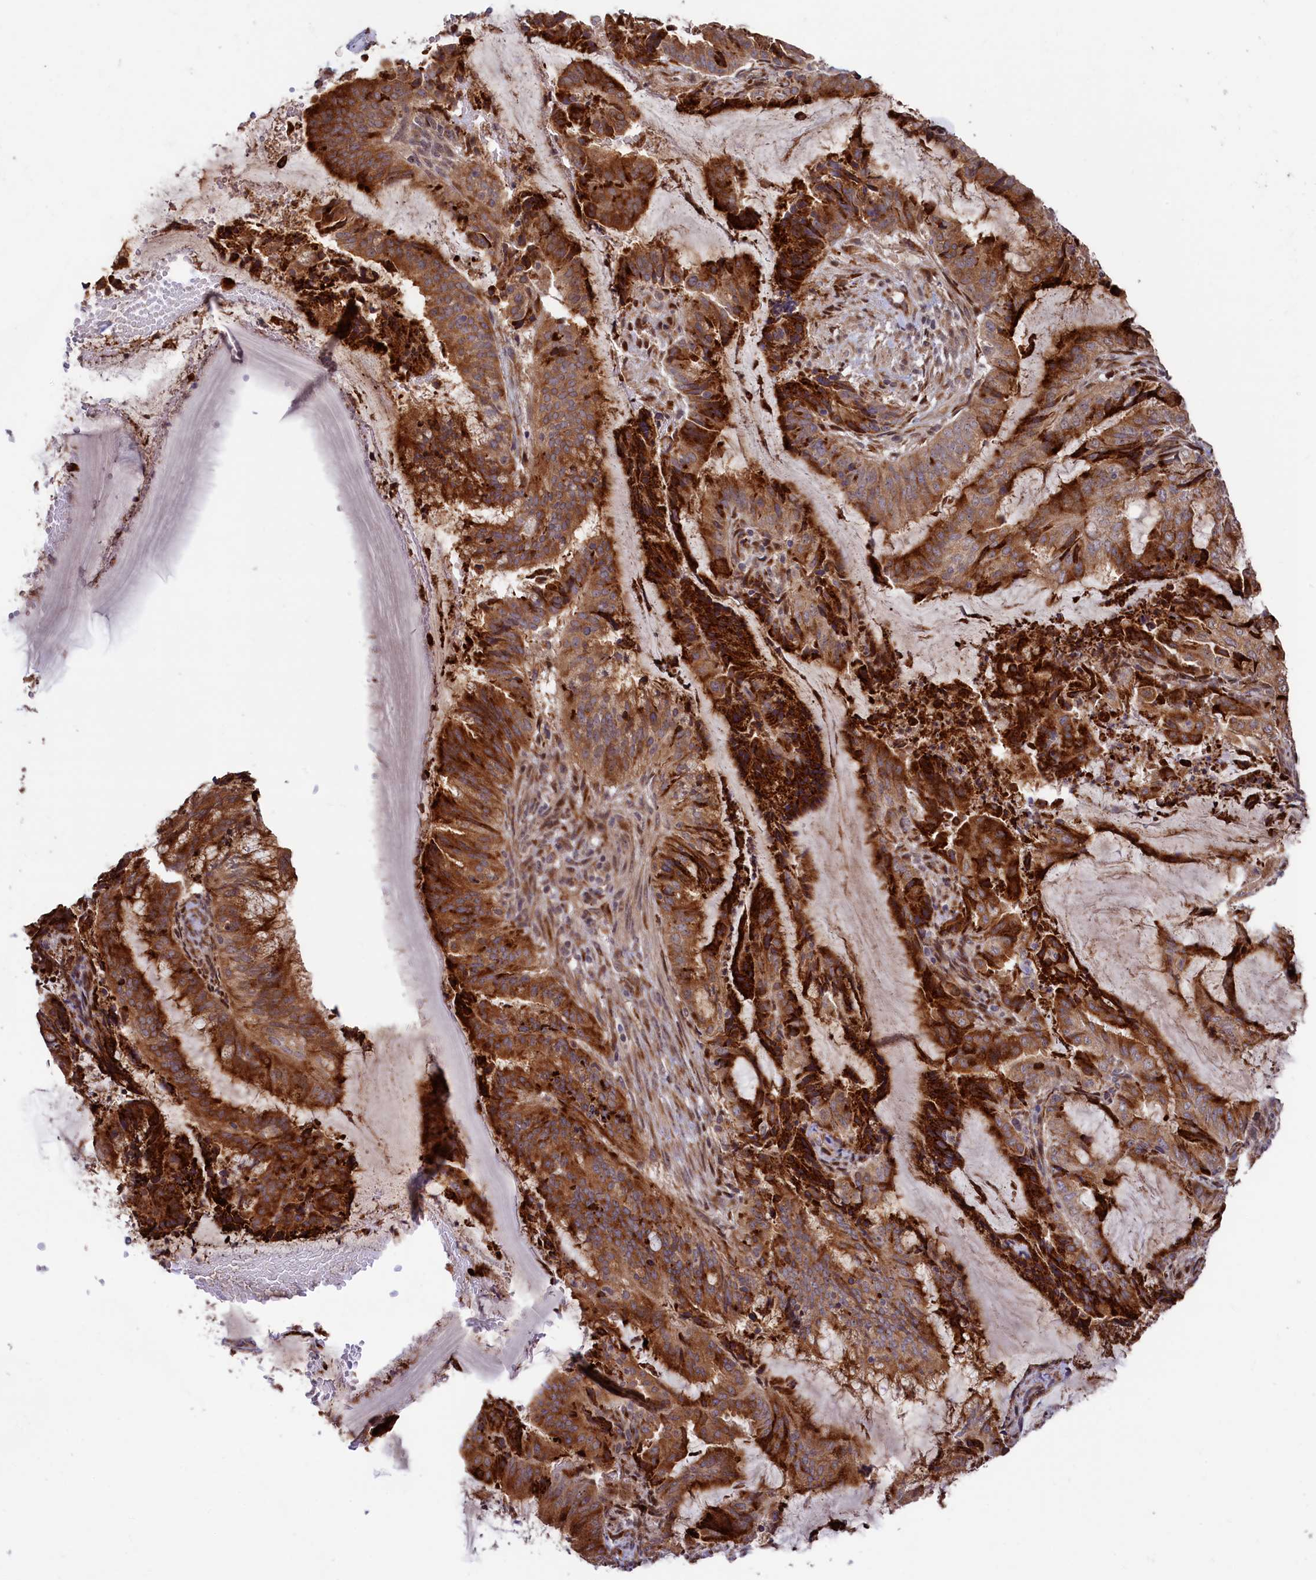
{"staining": {"intensity": "strong", "quantity": ">75%", "location": "cytoplasmic/membranous"}, "tissue": "endometrial cancer", "cell_type": "Tumor cells", "image_type": "cancer", "snomed": [{"axis": "morphology", "description": "Adenocarcinoma, NOS"}, {"axis": "topography", "description": "Endometrium"}], "caption": "This is a photomicrograph of immunohistochemistry (IHC) staining of endometrial adenocarcinoma, which shows strong positivity in the cytoplasmic/membranous of tumor cells.", "gene": "C5orf15", "patient": {"sex": "female", "age": 51}}